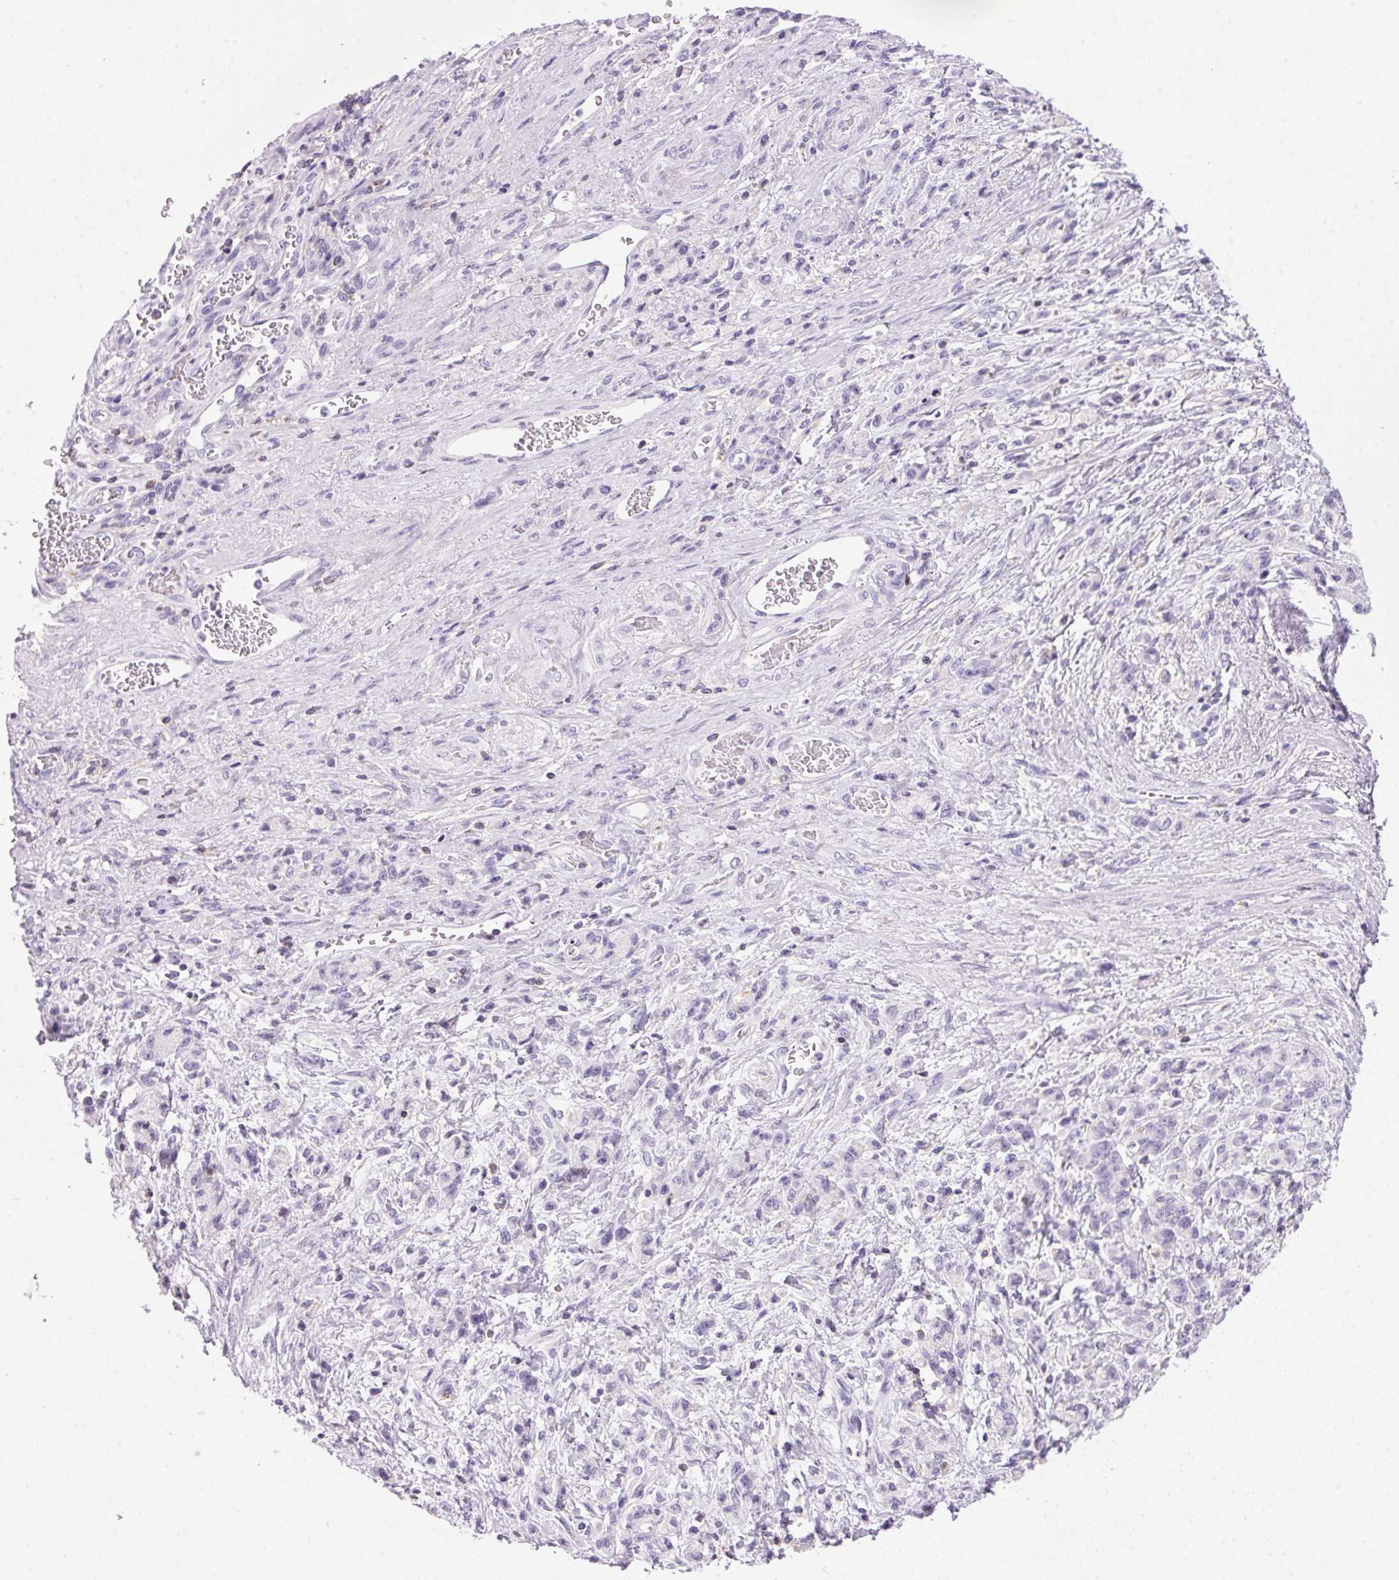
{"staining": {"intensity": "negative", "quantity": "none", "location": "none"}, "tissue": "stomach cancer", "cell_type": "Tumor cells", "image_type": "cancer", "snomed": [{"axis": "morphology", "description": "Adenocarcinoma, NOS"}, {"axis": "topography", "description": "Stomach"}], "caption": "The immunohistochemistry (IHC) photomicrograph has no significant positivity in tumor cells of stomach adenocarcinoma tissue. (DAB IHC, high magnification).", "gene": "S100A2", "patient": {"sex": "male", "age": 77}}